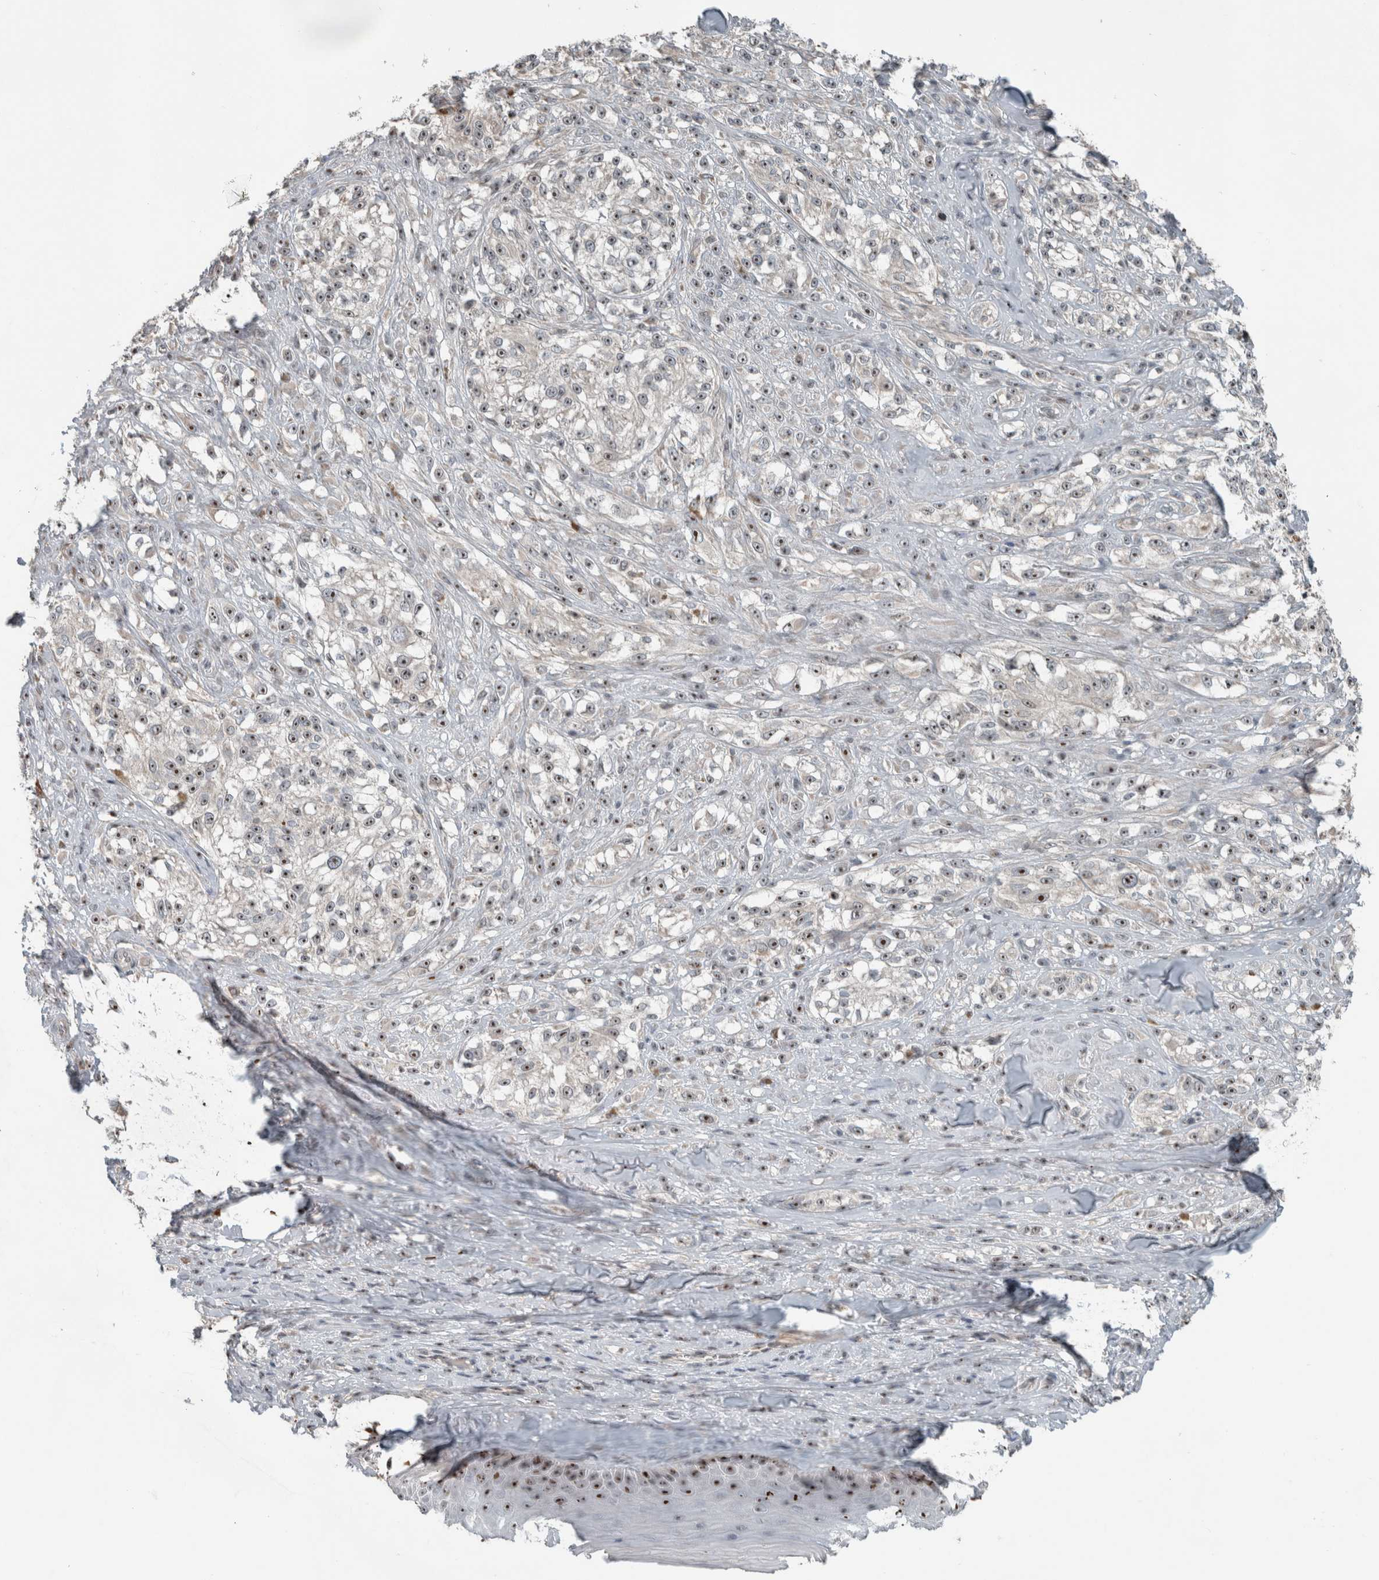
{"staining": {"intensity": "weak", "quantity": "25%-75%", "location": "nuclear"}, "tissue": "melanoma", "cell_type": "Tumor cells", "image_type": "cancer", "snomed": [{"axis": "morphology", "description": "Malignant melanoma, NOS"}, {"axis": "topography", "description": "Skin of head"}], "caption": "This image reveals immunohistochemistry staining of melanoma, with low weak nuclear expression in approximately 25%-75% of tumor cells.", "gene": "RPF1", "patient": {"sex": "male", "age": 83}}